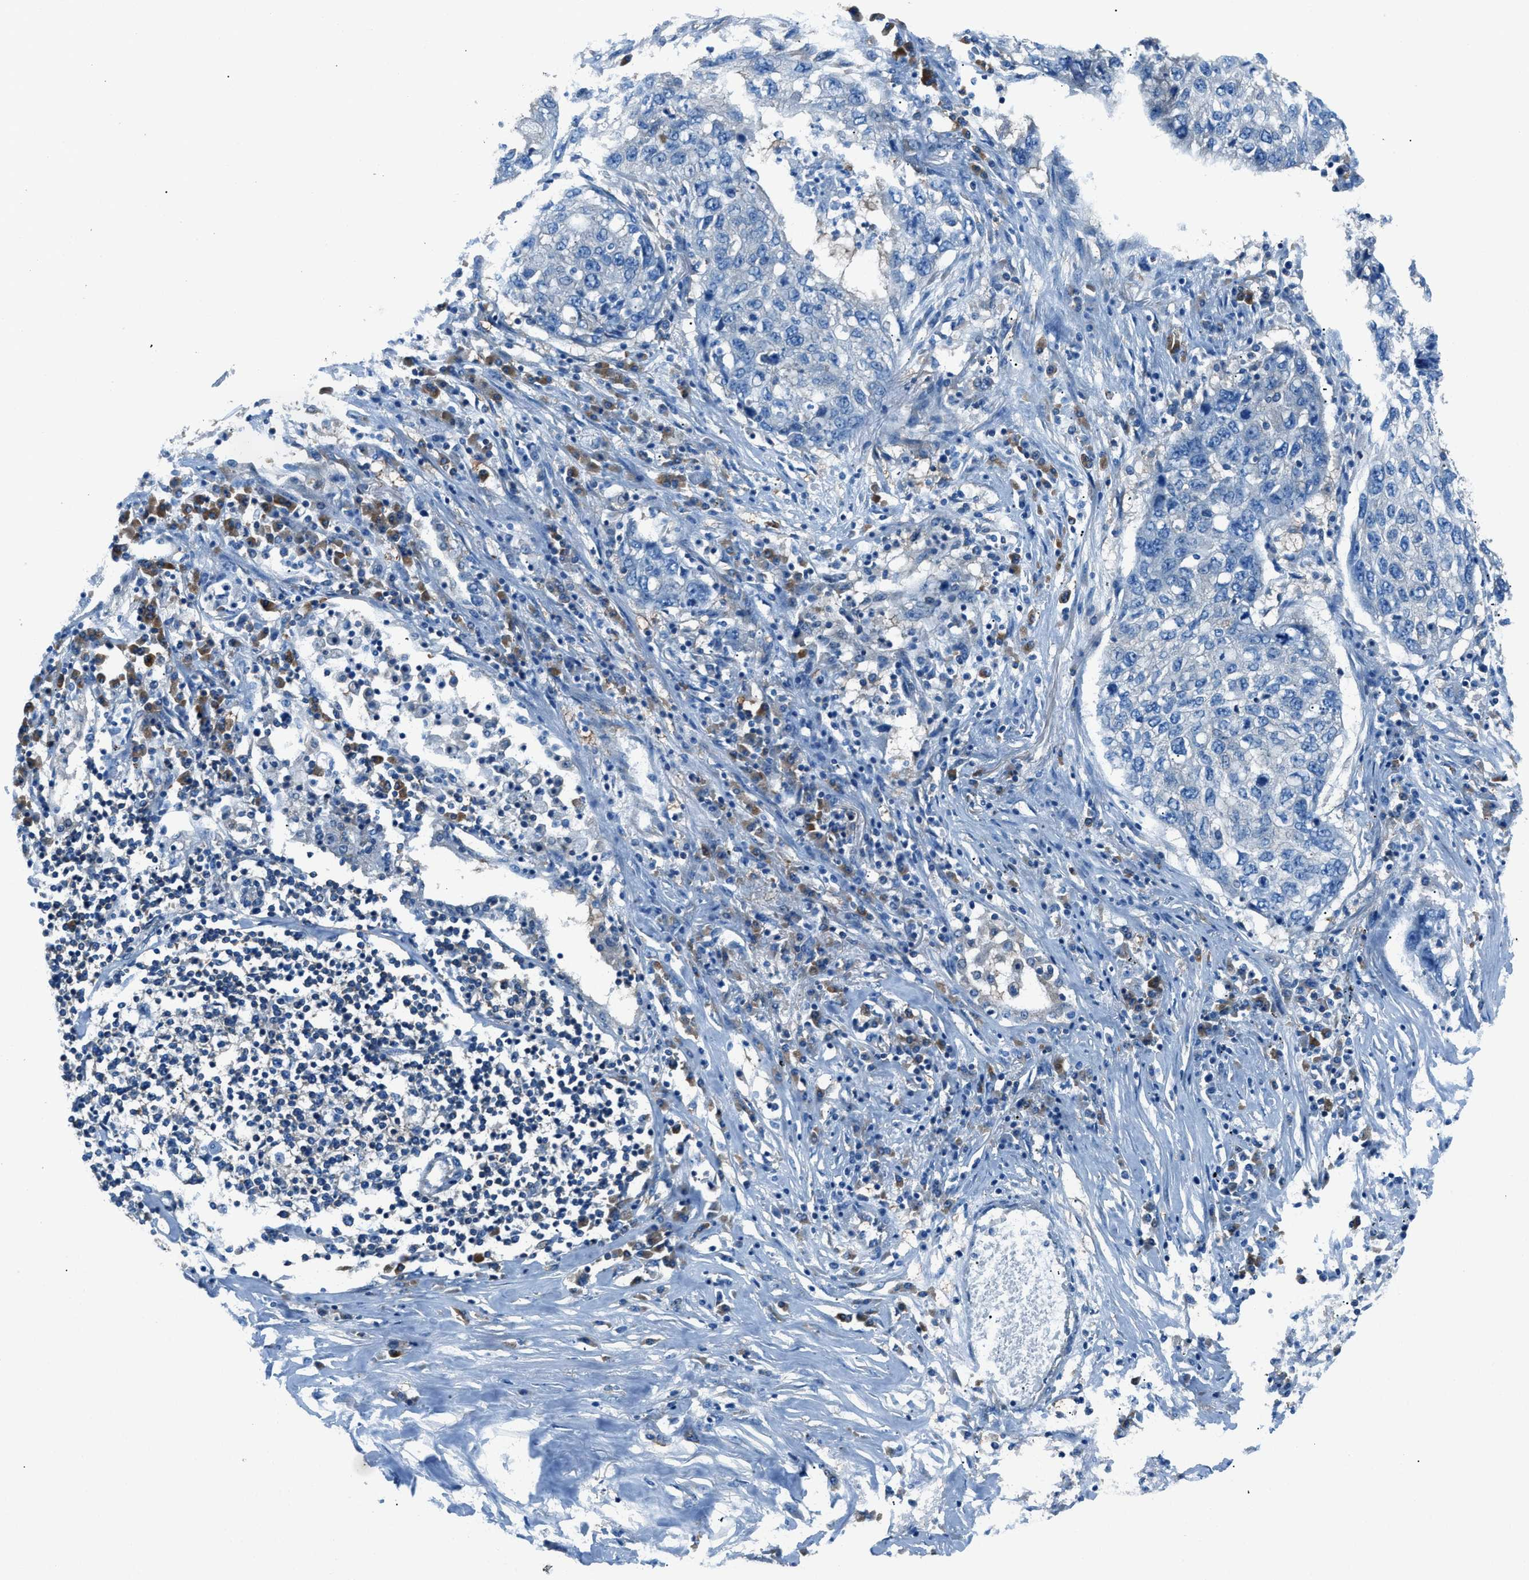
{"staining": {"intensity": "negative", "quantity": "none", "location": "none"}, "tissue": "lung cancer", "cell_type": "Tumor cells", "image_type": "cancer", "snomed": [{"axis": "morphology", "description": "Squamous cell carcinoma, NOS"}, {"axis": "topography", "description": "Lung"}], "caption": "High power microscopy histopathology image of an immunohistochemistry (IHC) photomicrograph of lung cancer (squamous cell carcinoma), revealing no significant expression in tumor cells. Brightfield microscopy of IHC stained with DAB (3,3'-diaminobenzidine) (brown) and hematoxylin (blue), captured at high magnification.", "gene": "SARS1", "patient": {"sex": "female", "age": 63}}